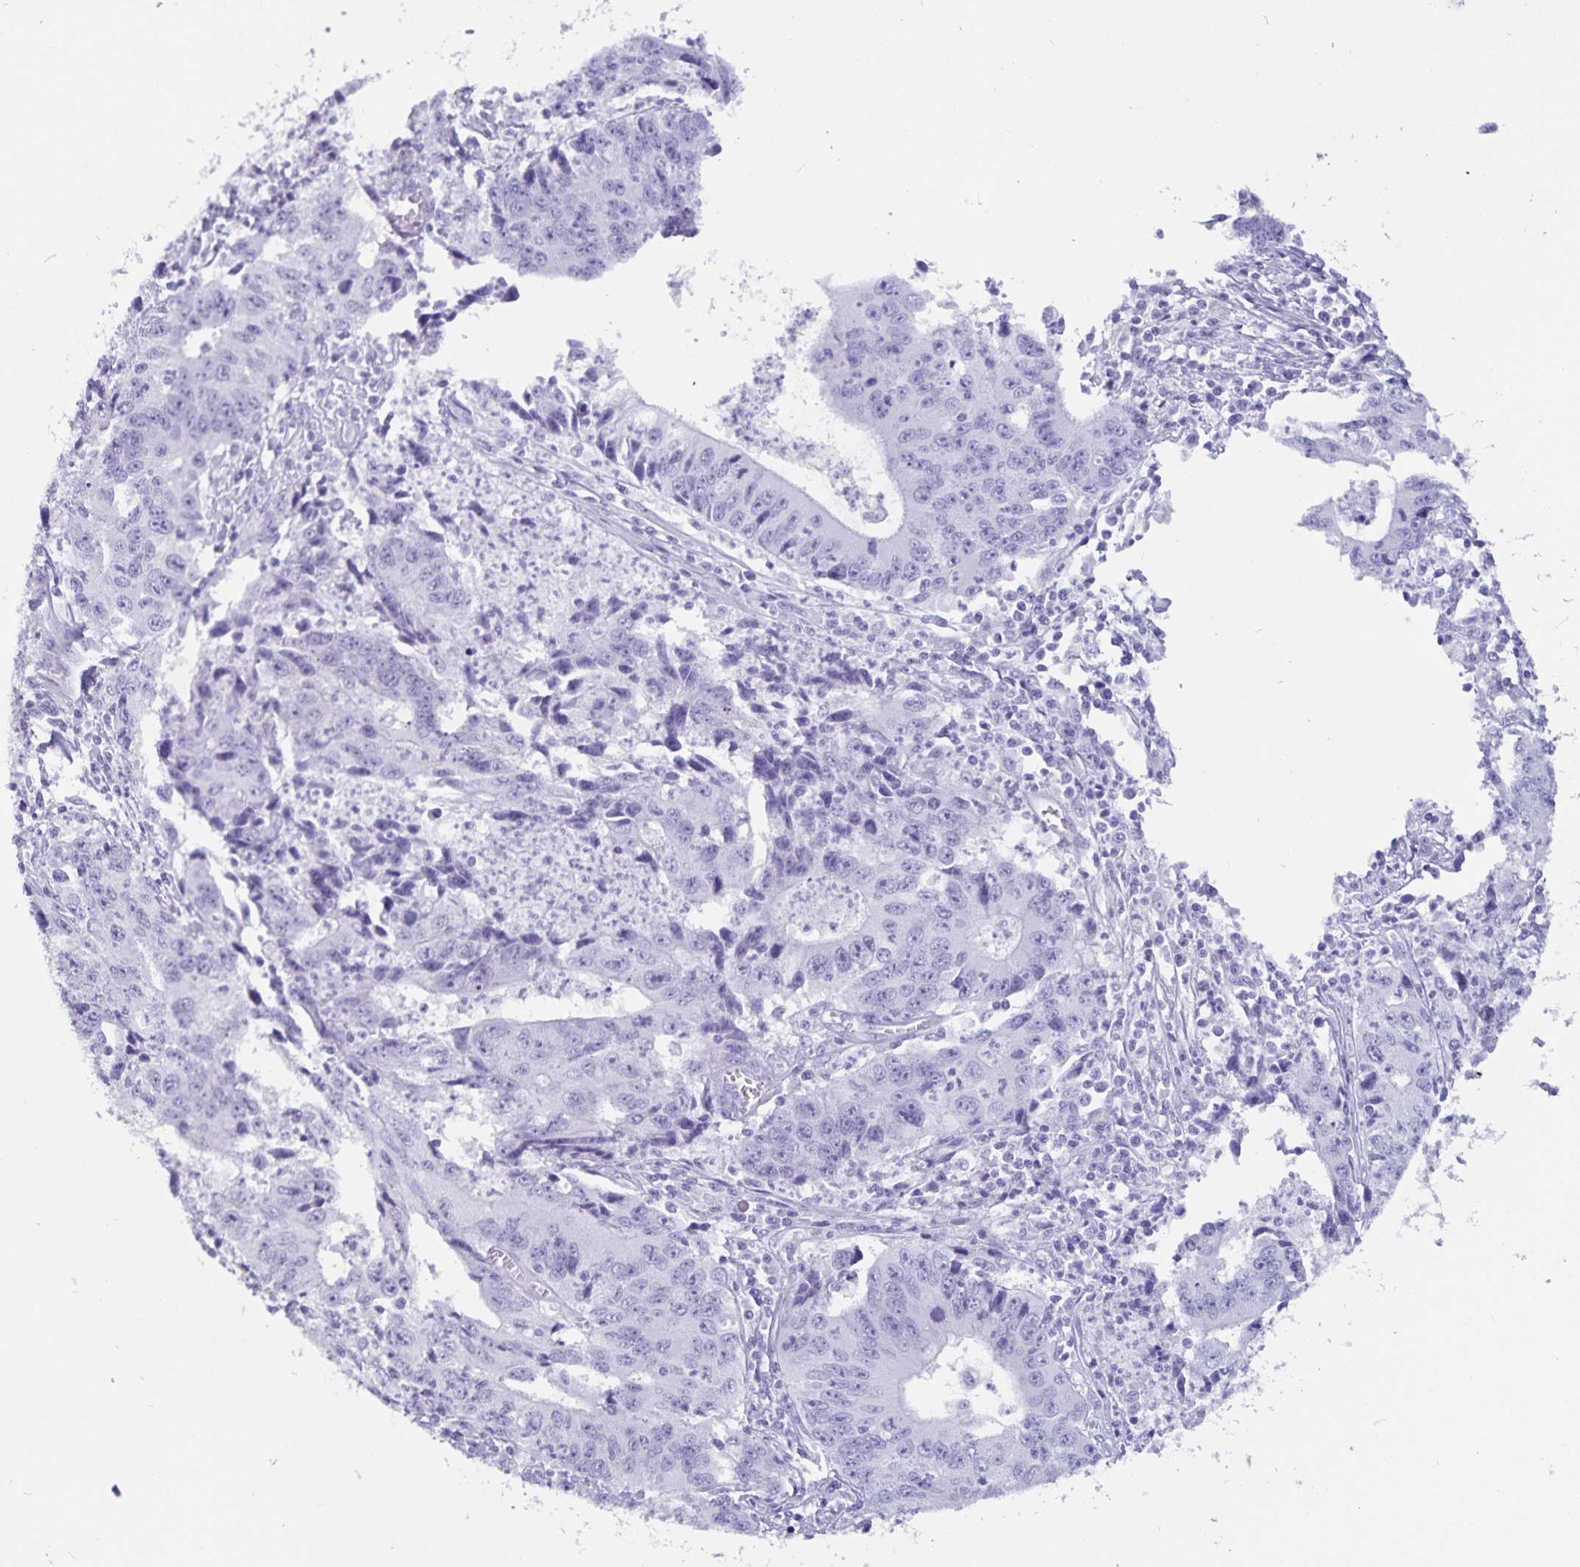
{"staining": {"intensity": "negative", "quantity": "none", "location": "none"}, "tissue": "liver cancer", "cell_type": "Tumor cells", "image_type": "cancer", "snomed": [{"axis": "morphology", "description": "Cholangiocarcinoma"}, {"axis": "topography", "description": "Liver"}], "caption": "A micrograph of human liver cancer is negative for staining in tumor cells. (DAB (3,3'-diaminobenzidine) immunohistochemistry, high magnification).", "gene": "GPR137", "patient": {"sex": "male", "age": 65}}